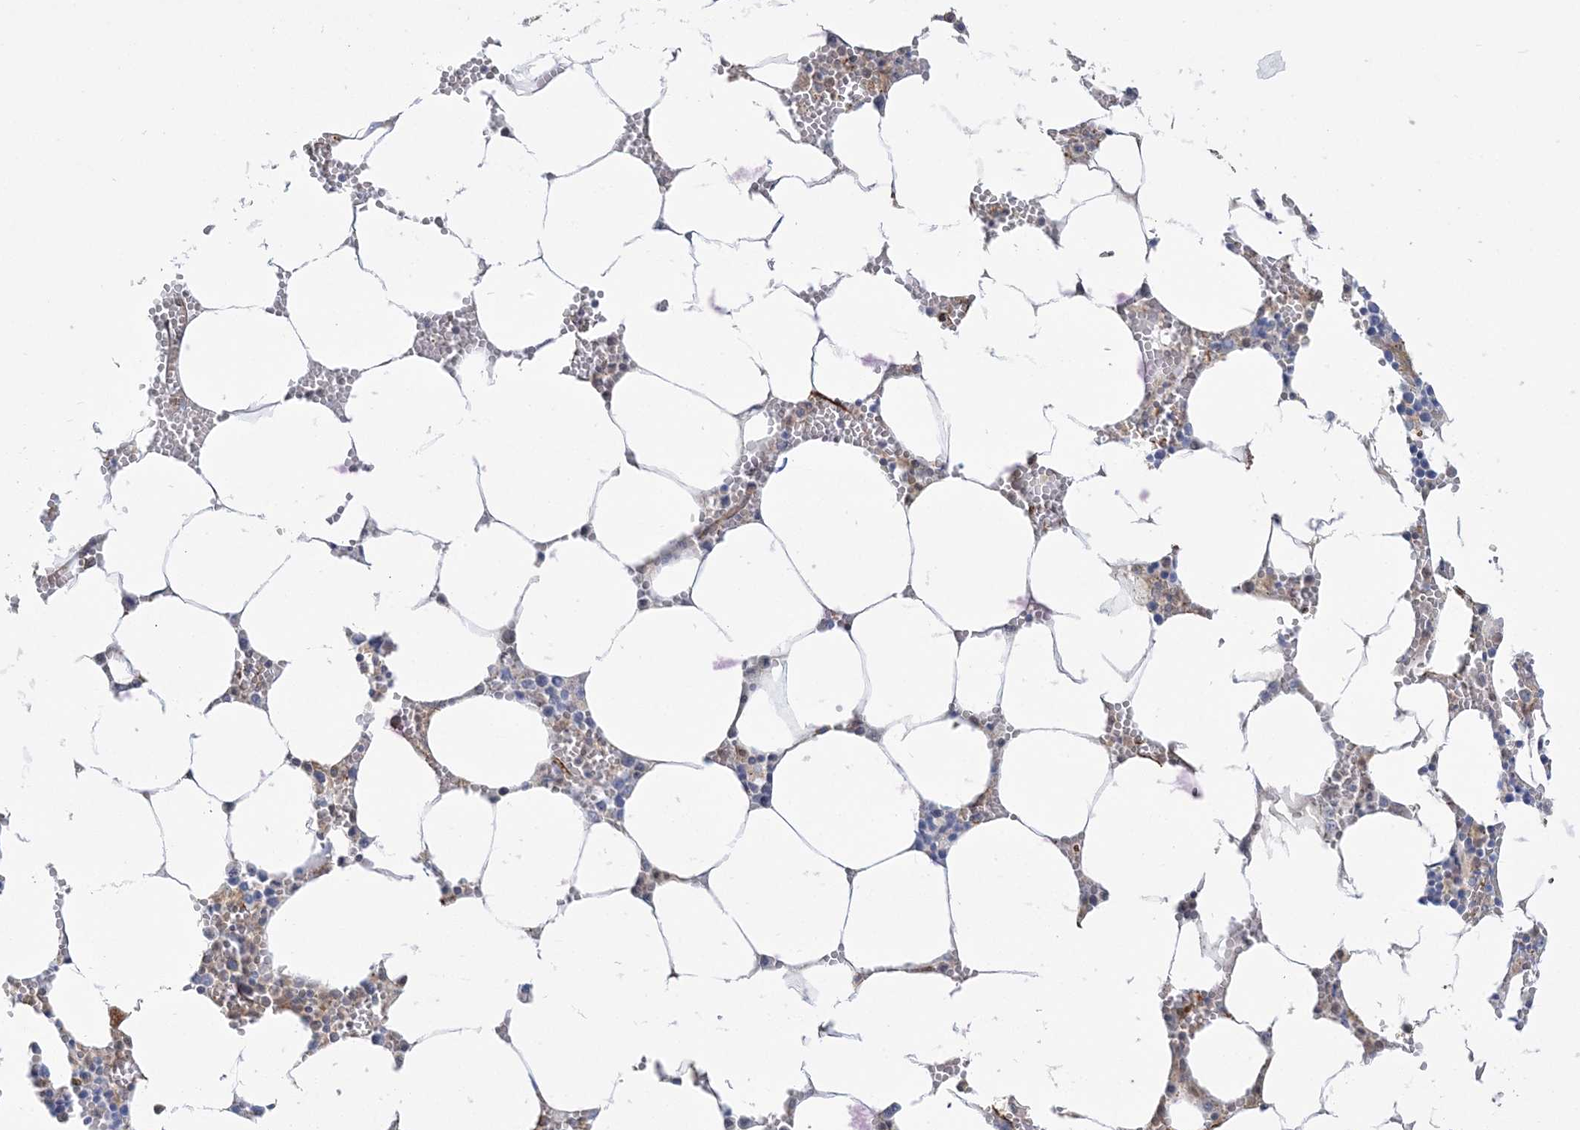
{"staining": {"intensity": "moderate", "quantity": "<25%", "location": "cytoplasmic/membranous"}, "tissue": "bone marrow", "cell_type": "Hematopoietic cells", "image_type": "normal", "snomed": [{"axis": "morphology", "description": "Normal tissue, NOS"}, {"axis": "topography", "description": "Bone marrow"}], "caption": "Protein expression analysis of unremarkable human bone marrow reveals moderate cytoplasmic/membranous positivity in approximately <25% of hematopoietic cells.", "gene": "INPP1", "patient": {"sex": "male", "age": 70}}